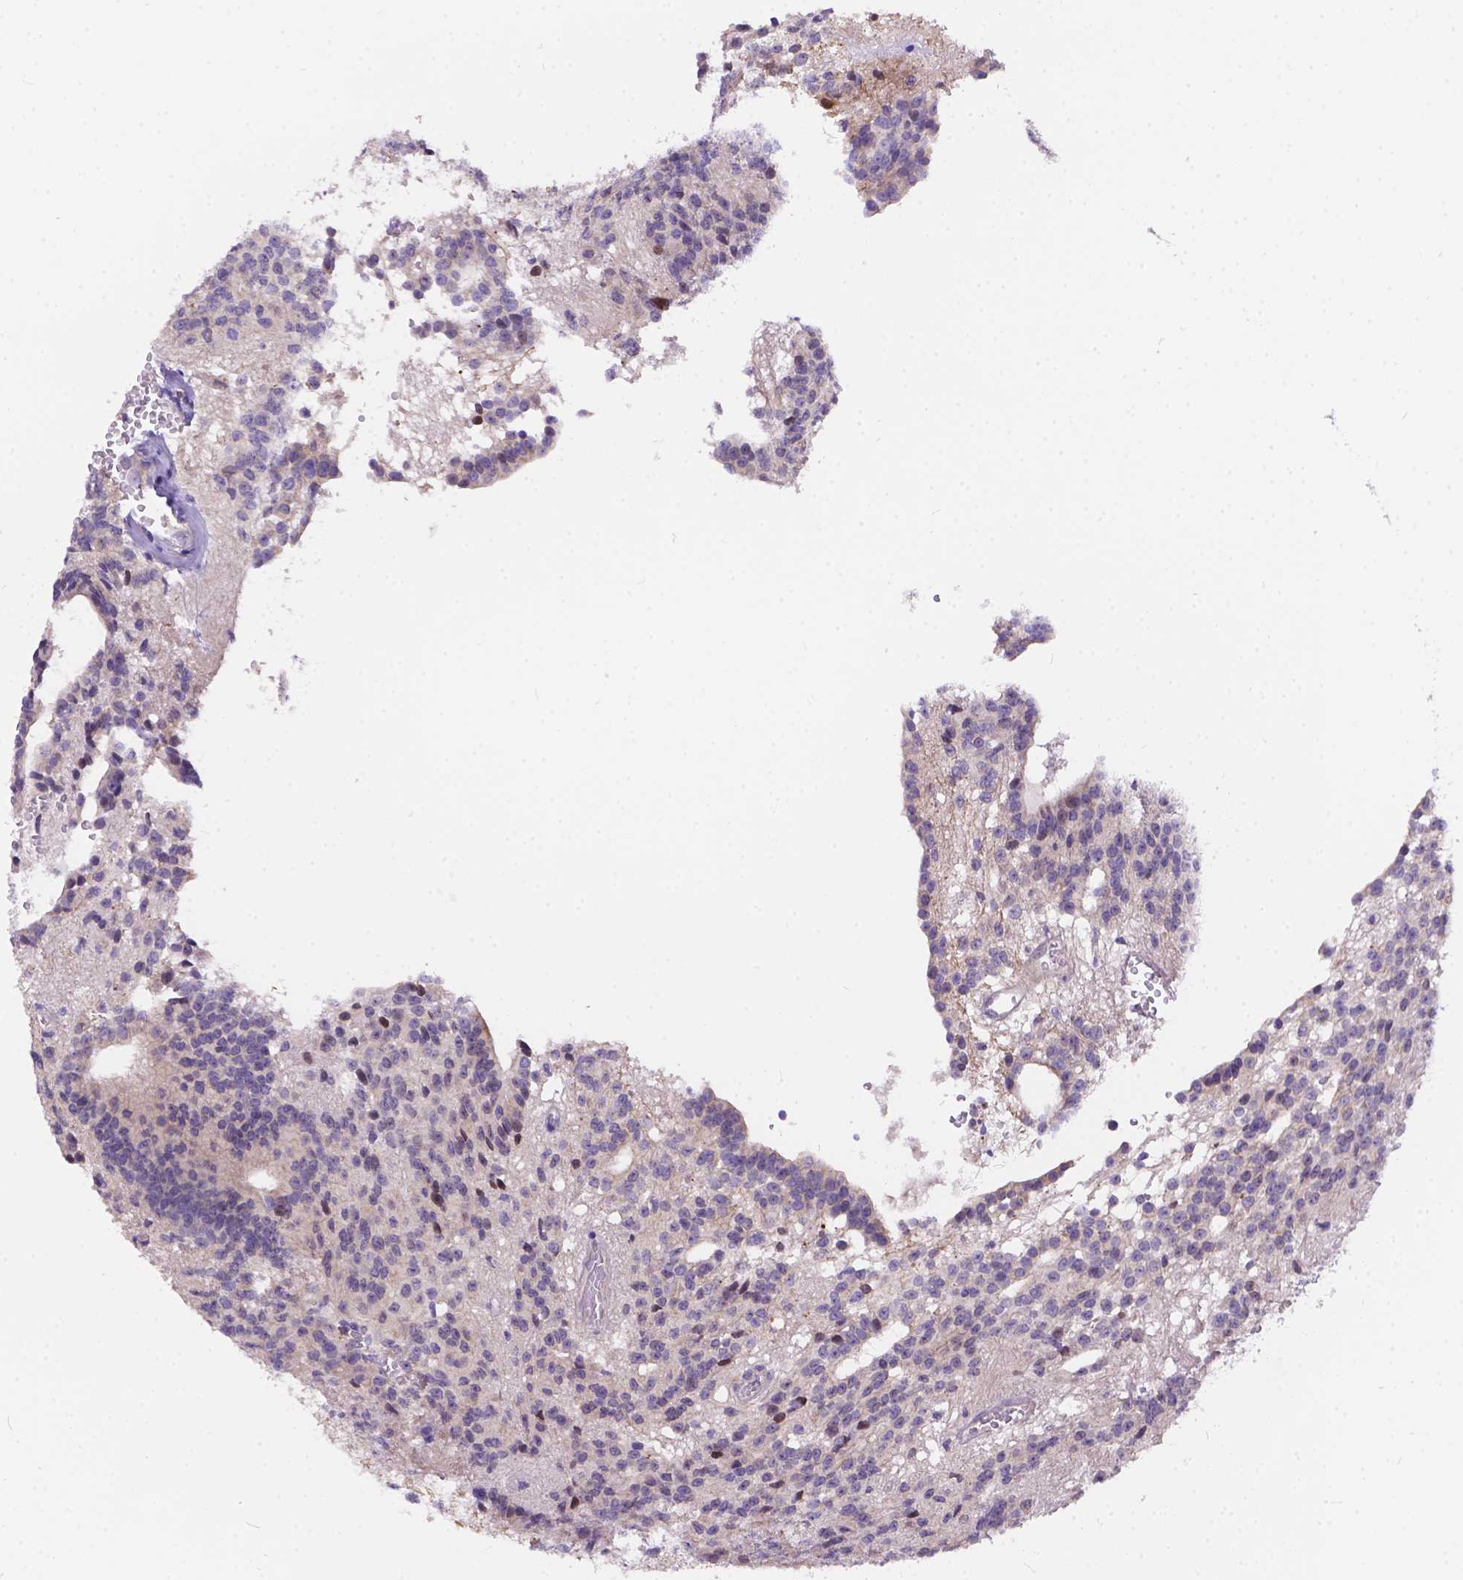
{"staining": {"intensity": "negative", "quantity": "none", "location": "none"}, "tissue": "glioma", "cell_type": "Tumor cells", "image_type": "cancer", "snomed": [{"axis": "morphology", "description": "Glioma, malignant, Low grade"}, {"axis": "topography", "description": "Brain"}], "caption": "A micrograph of glioma stained for a protein shows no brown staining in tumor cells. Brightfield microscopy of IHC stained with DAB (3,3'-diaminobenzidine) (brown) and hematoxylin (blue), captured at high magnification.", "gene": "DLEC1", "patient": {"sex": "male", "age": 31}}